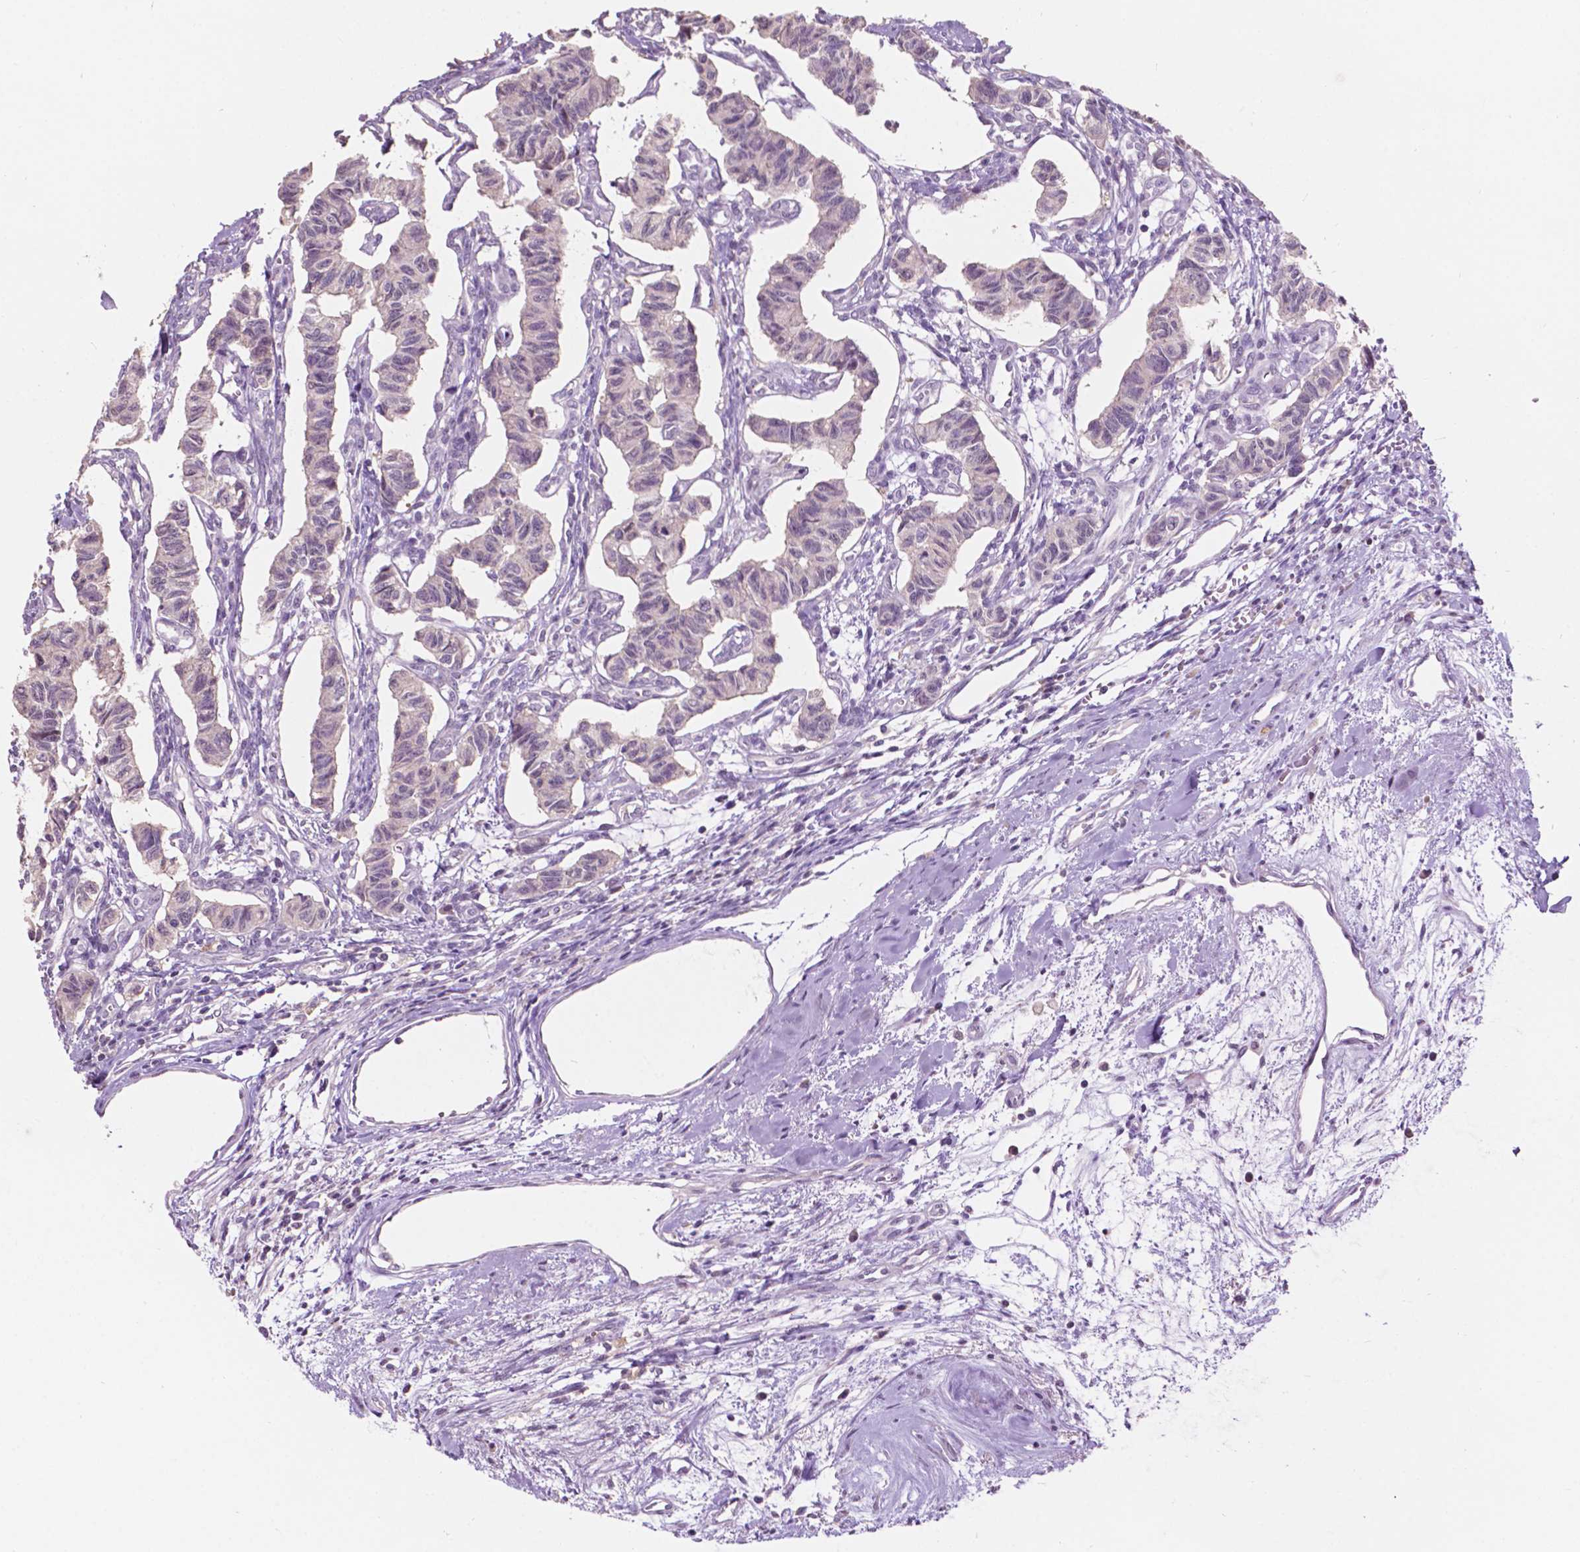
{"staining": {"intensity": "negative", "quantity": "none", "location": "none"}, "tissue": "carcinoid", "cell_type": "Tumor cells", "image_type": "cancer", "snomed": [{"axis": "morphology", "description": "Carcinoid, malignant, NOS"}, {"axis": "topography", "description": "Kidney"}], "caption": "The histopathology image exhibits no significant positivity in tumor cells of carcinoid. (DAB (3,3'-diaminobenzidine) immunohistochemistry visualized using brightfield microscopy, high magnification).", "gene": "TM6SF2", "patient": {"sex": "female", "age": 41}}